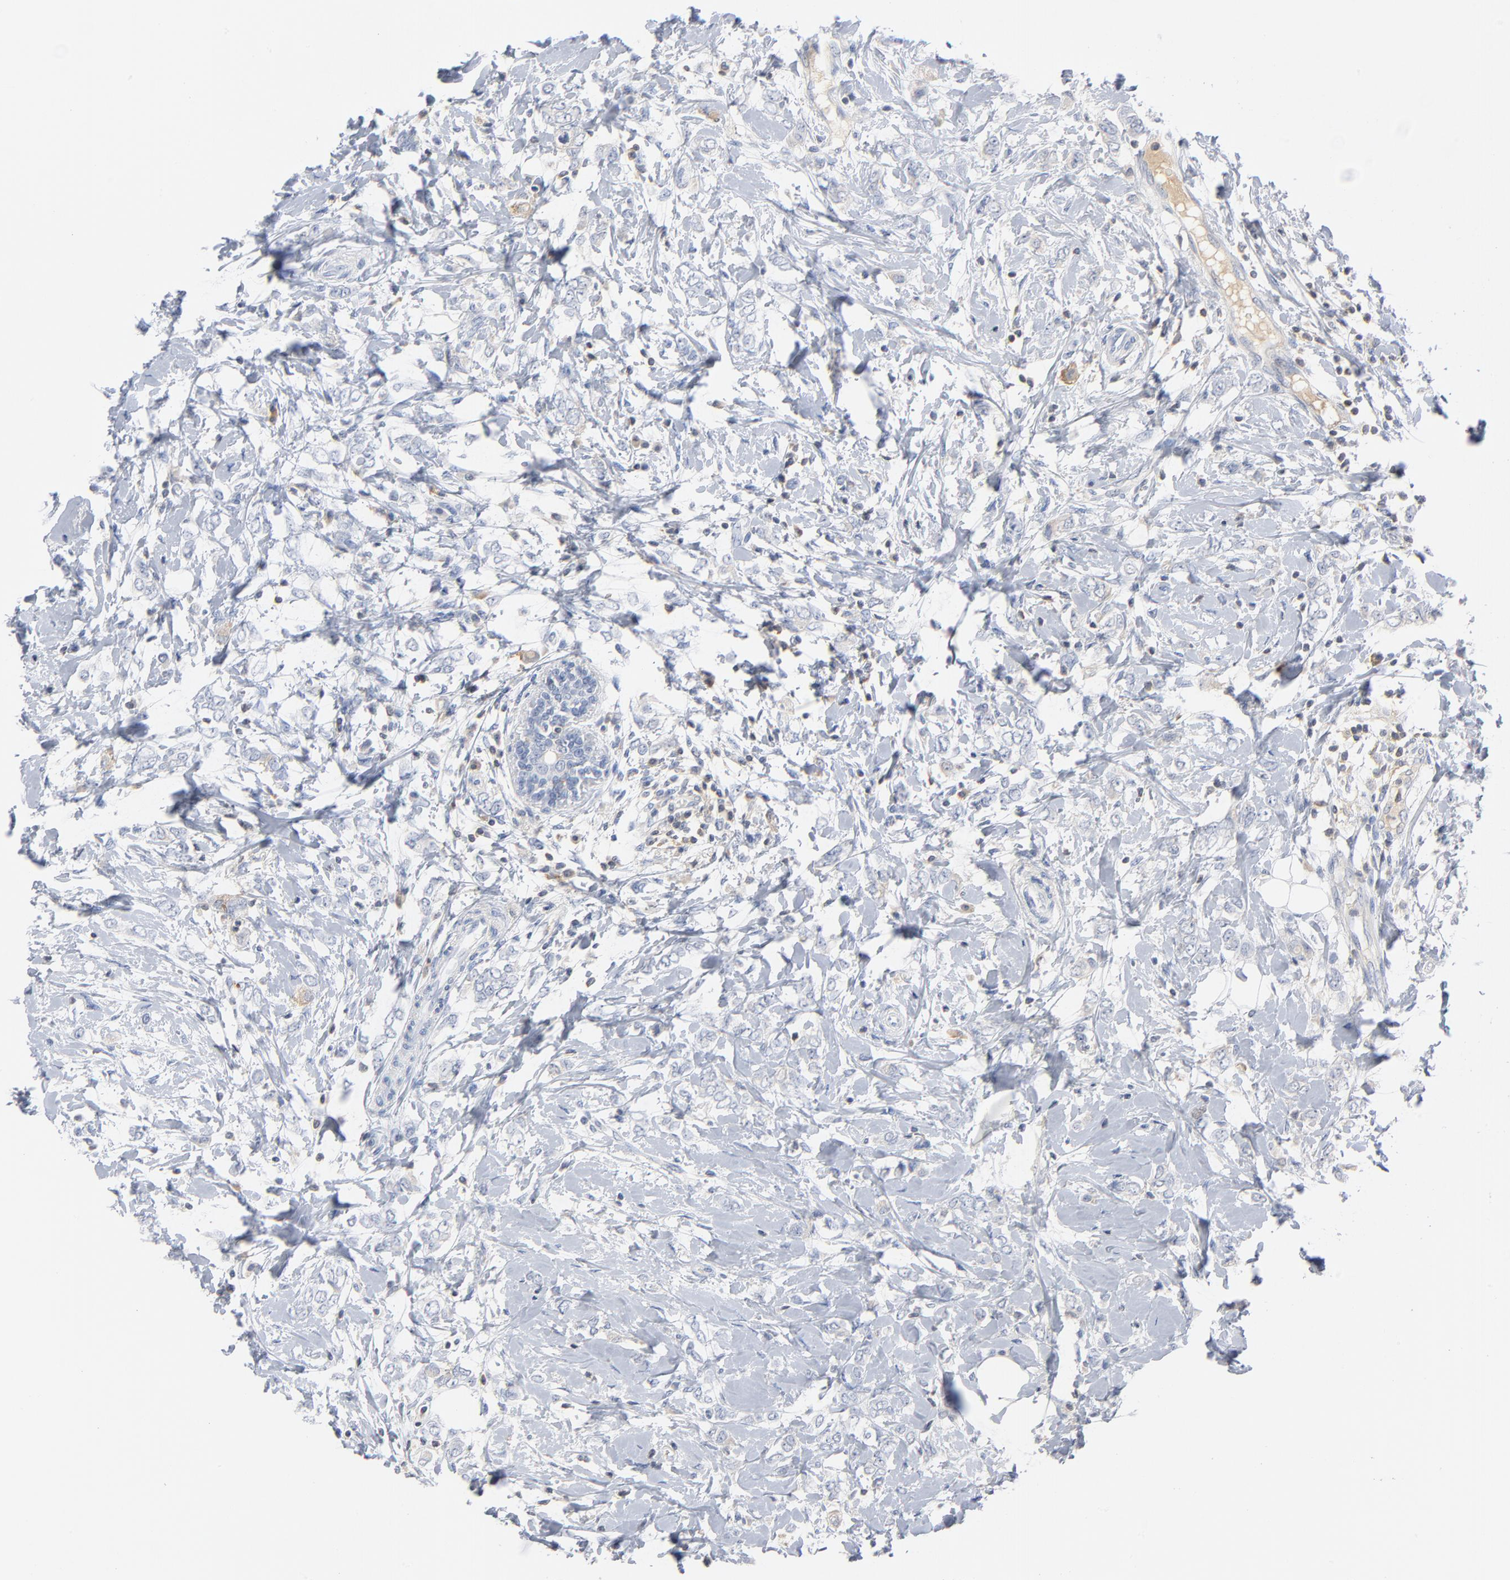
{"staining": {"intensity": "negative", "quantity": "none", "location": "none"}, "tissue": "breast cancer", "cell_type": "Tumor cells", "image_type": "cancer", "snomed": [{"axis": "morphology", "description": "Normal tissue, NOS"}, {"axis": "morphology", "description": "Lobular carcinoma"}, {"axis": "topography", "description": "Breast"}], "caption": "A histopathology image of breast cancer (lobular carcinoma) stained for a protein shows no brown staining in tumor cells. The staining is performed using DAB (3,3'-diaminobenzidine) brown chromogen with nuclei counter-stained in using hematoxylin.", "gene": "PTK2B", "patient": {"sex": "female", "age": 47}}